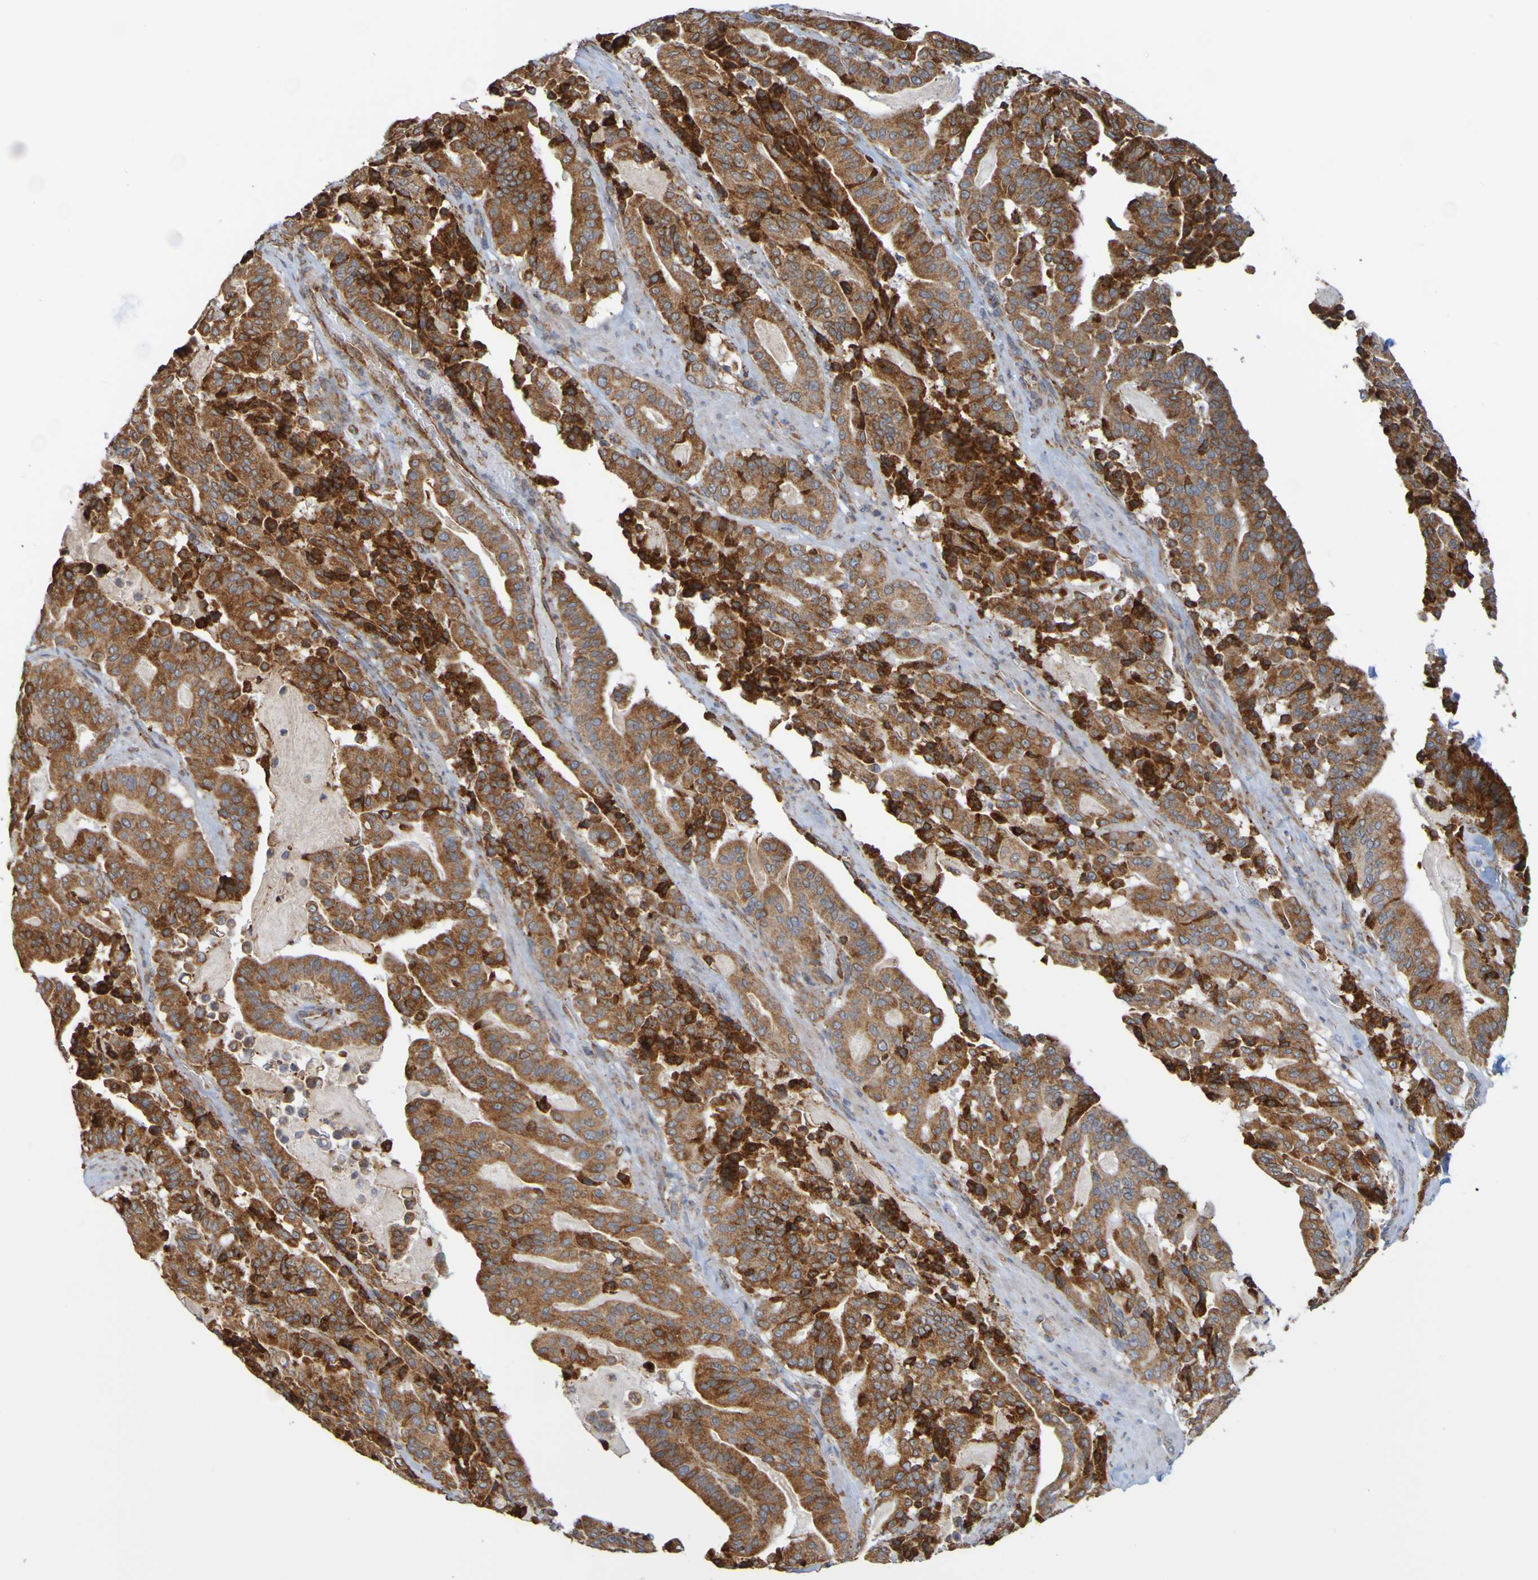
{"staining": {"intensity": "strong", "quantity": "<25%", "location": "cytoplasmic/membranous"}, "tissue": "pancreatic cancer", "cell_type": "Tumor cells", "image_type": "cancer", "snomed": [{"axis": "morphology", "description": "Adenocarcinoma, NOS"}, {"axis": "topography", "description": "Pancreas"}], "caption": "Pancreatic cancer stained with immunohistochemistry (IHC) displays strong cytoplasmic/membranous positivity in approximately <25% of tumor cells.", "gene": "PDIA3", "patient": {"sex": "male", "age": 63}}